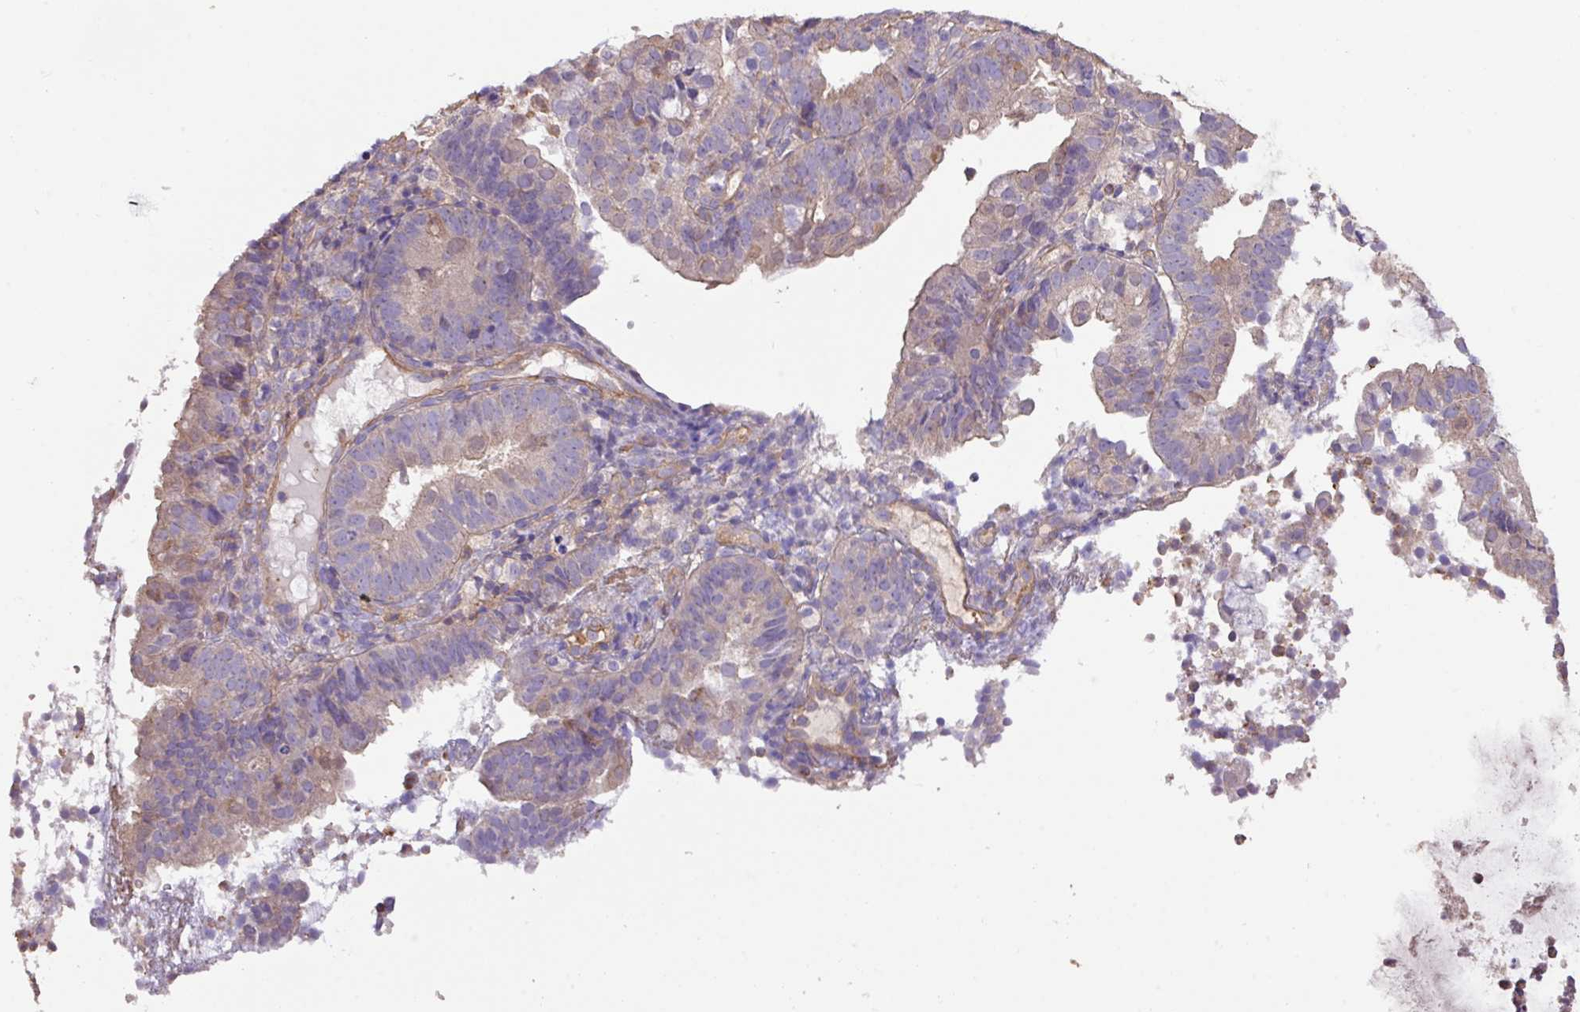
{"staining": {"intensity": "moderate", "quantity": "<25%", "location": "cytoplasmic/membranous"}, "tissue": "endometrial cancer", "cell_type": "Tumor cells", "image_type": "cancer", "snomed": [{"axis": "morphology", "description": "Adenocarcinoma, NOS"}, {"axis": "topography", "description": "Endometrium"}], "caption": "Endometrial cancer (adenocarcinoma) stained with a protein marker reveals moderate staining in tumor cells.", "gene": "CALML4", "patient": {"sex": "female", "age": 80}}